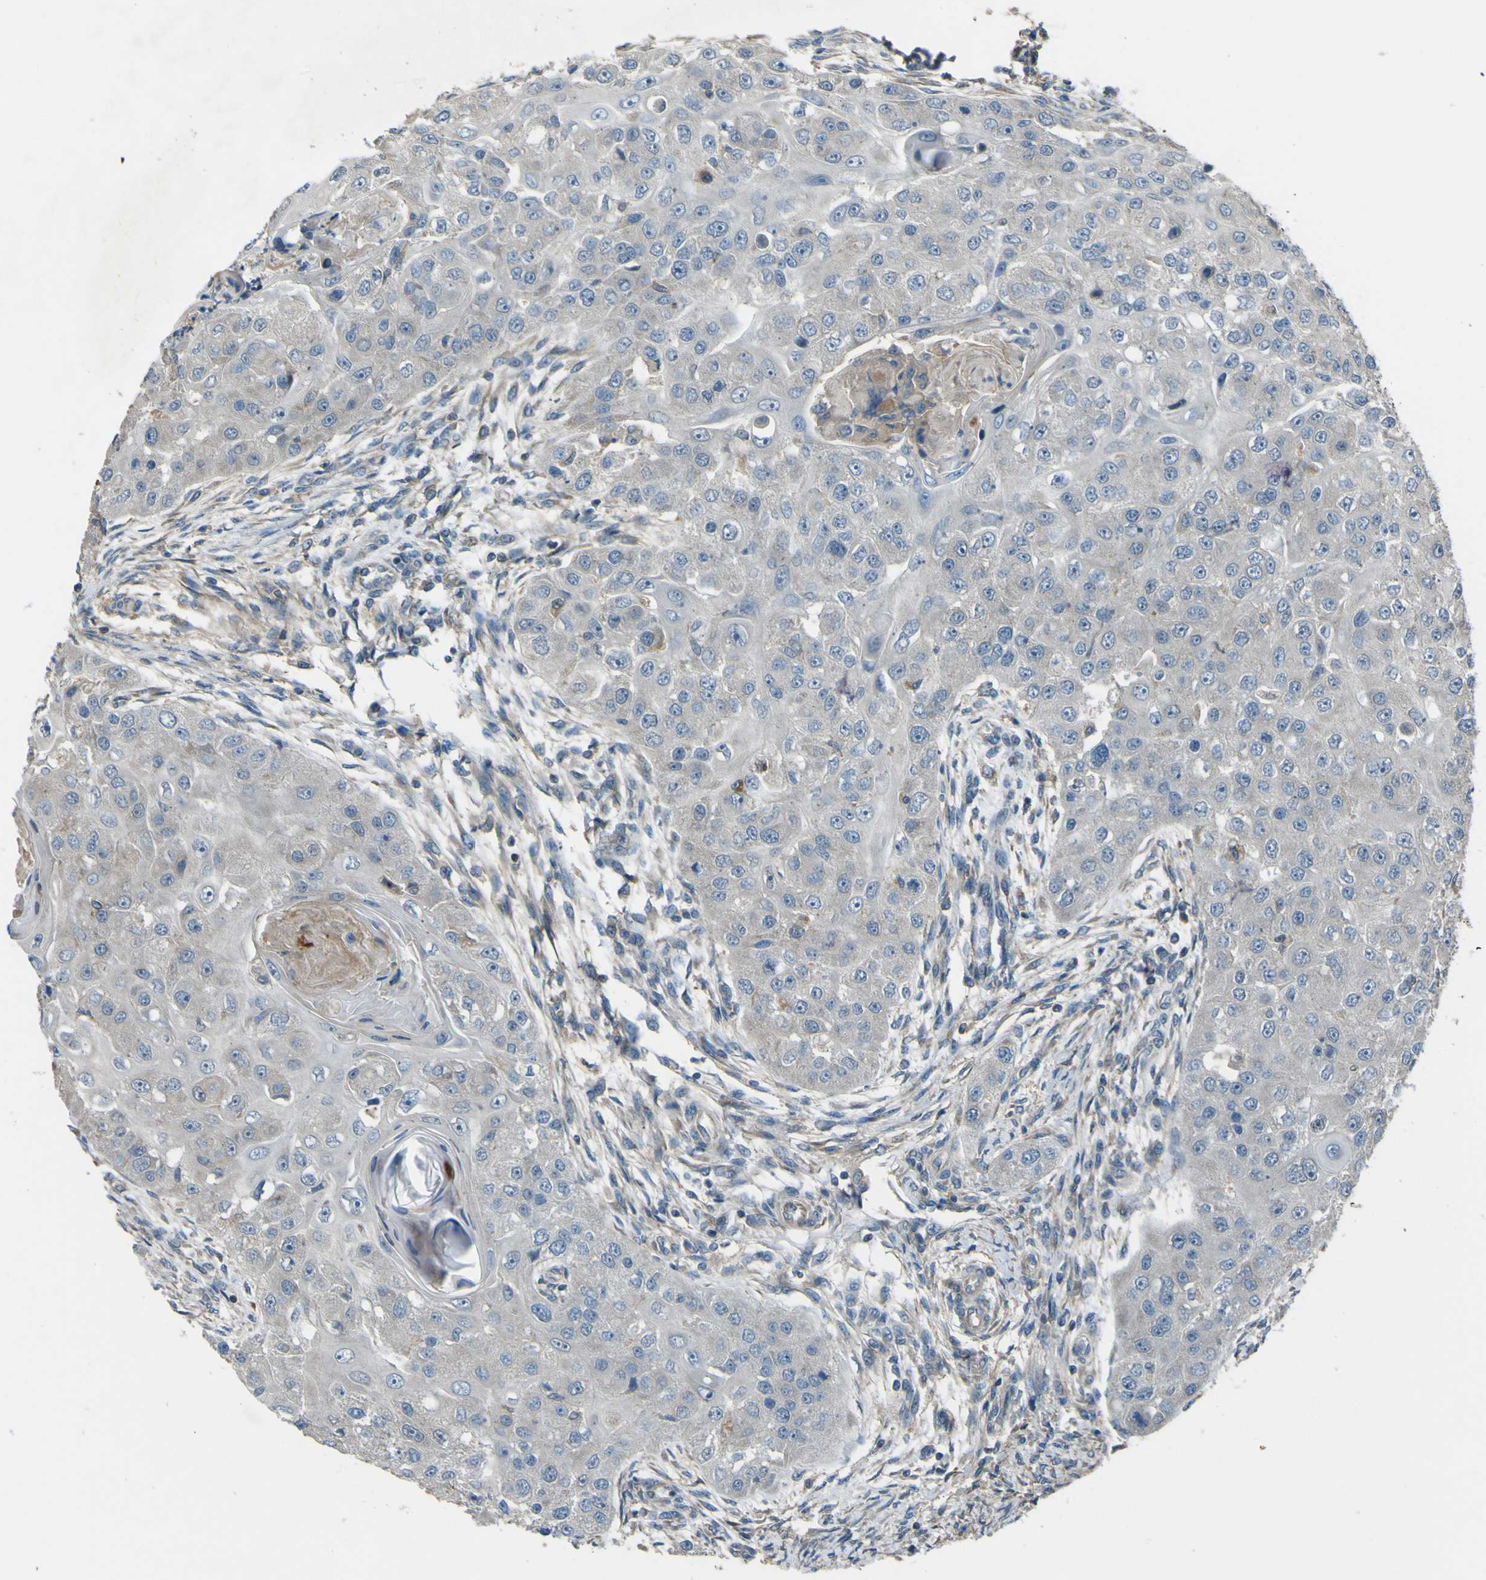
{"staining": {"intensity": "negative", "quantity": "none", "location": "none"}, "tissue": "head and neck cancer", "cell_type": "Tumor cells", "image_type": "cancer", "snomed": [{"axis": "morphology", "description": "Normal tissue, NOS"}, {"axis": "morphology", "description": "Squamous cell carcinoma, NOS"}, {"axis": "topography", "description": "Skeletal muscle"}, {"axis": "topography", "description": "Head-Neck"}], "caption": "Immunohistochemistry (IHC) photomicrograph of neoplastic tissue: human head and neck squamous cell carcinoma stained with DAB (3,3'-diaminobenzidine) shows no significant protein expression in tumor cells.", "gene": "NAALADL2", "patient": {"sex": "male", "age": 51}}